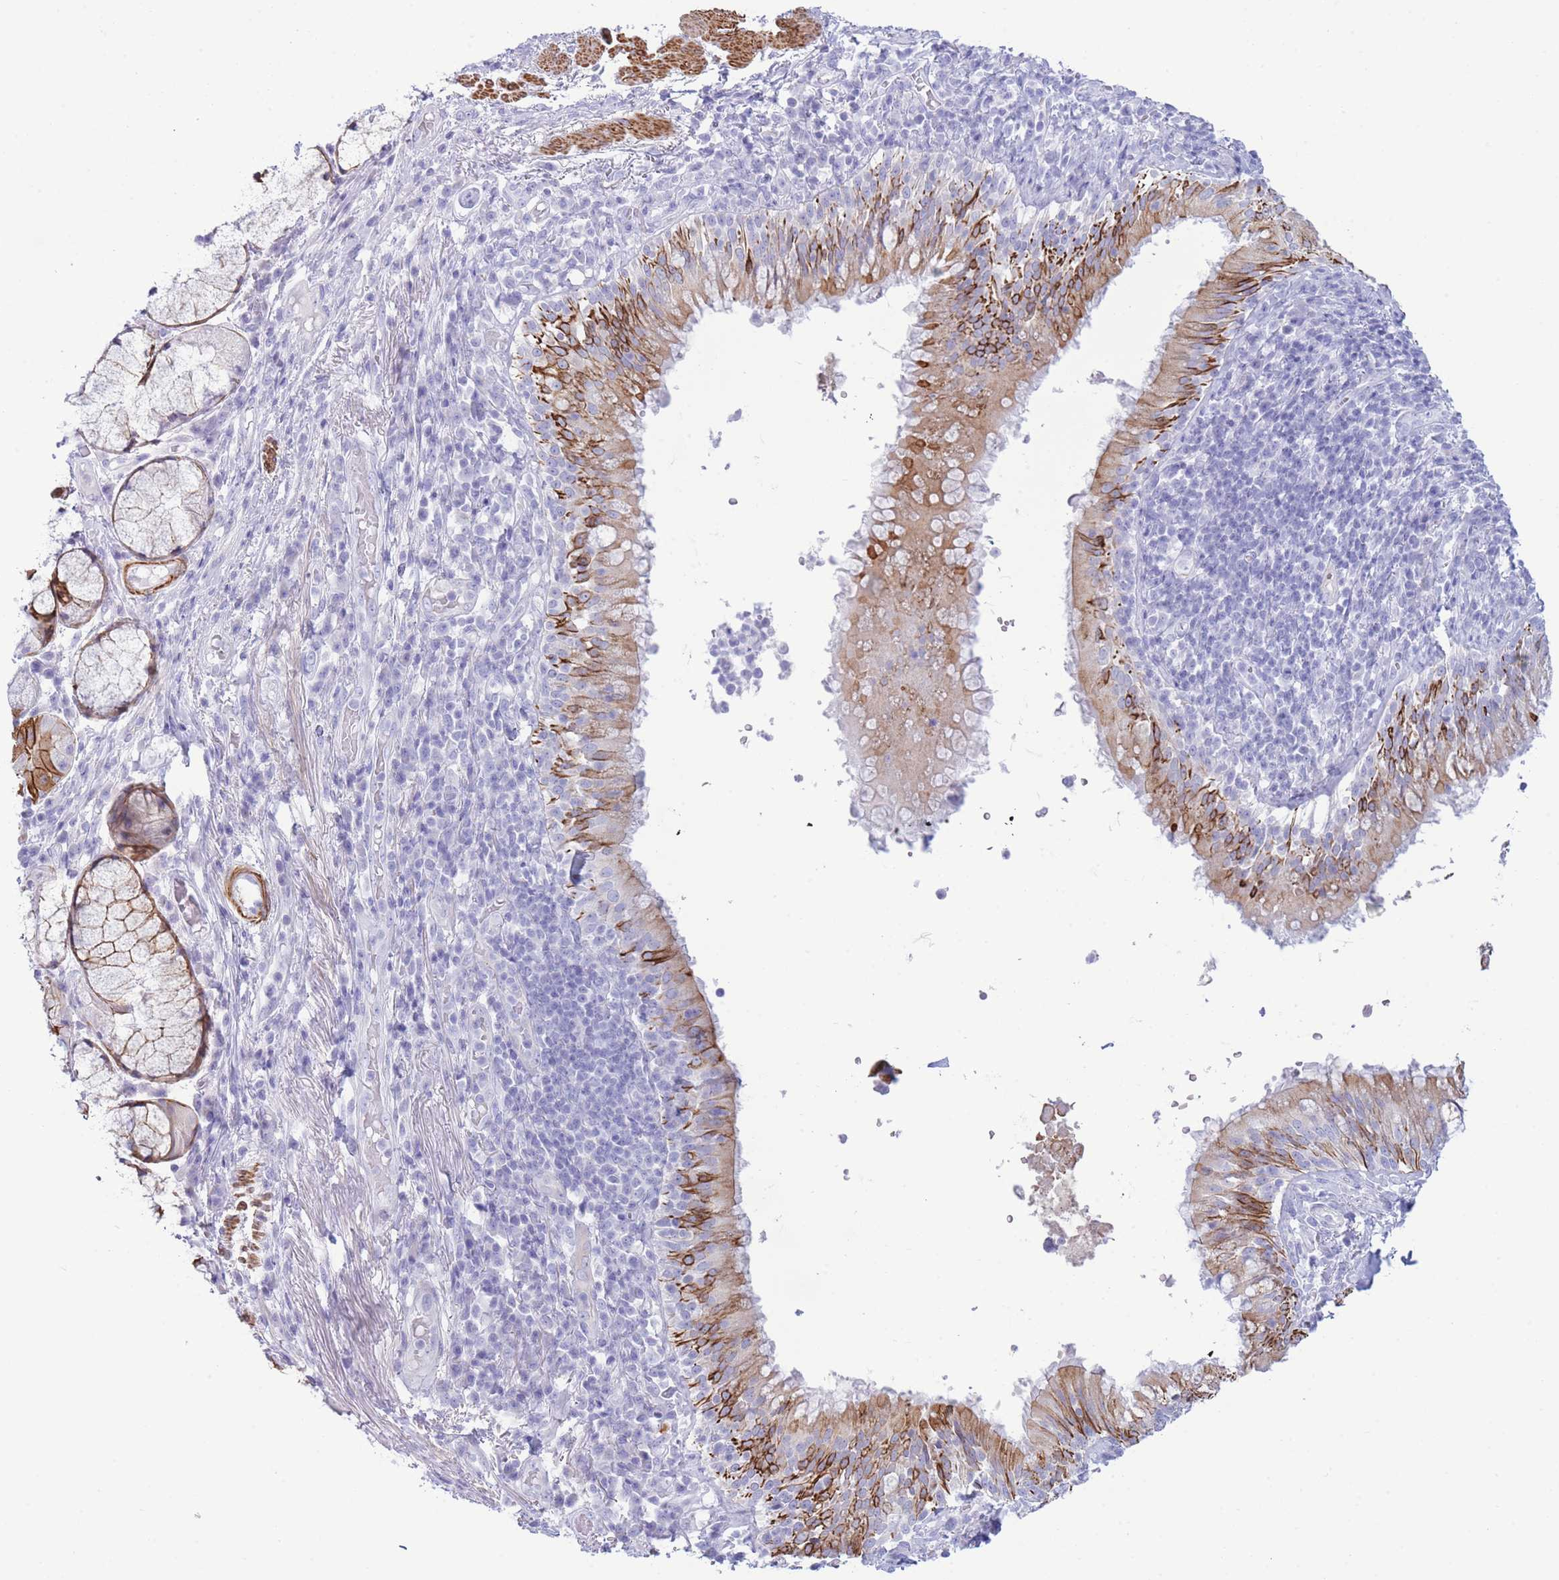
{"staining": {"intensity": "negative", "quantity": "none", "location": "none"}, "tissue": "adipose tissue", "cell_type": "Adipocytes", "image_type": "normal", "snomed": [{"axis": "morphology", "description": "Normal tissue, NOS"}, {"axis": "topography", "description": "Cartilage tissue"}, {"axis": "topography", "description": "Bronchus"}], "caption": "DAB (3,3'-diaminobenzidine) immunohistochemical staining of benign adipose tissue exhibits no significant staining in adipocytes.", "gene": "VWA8", "patient": {"sex": "male", "age": 56}}